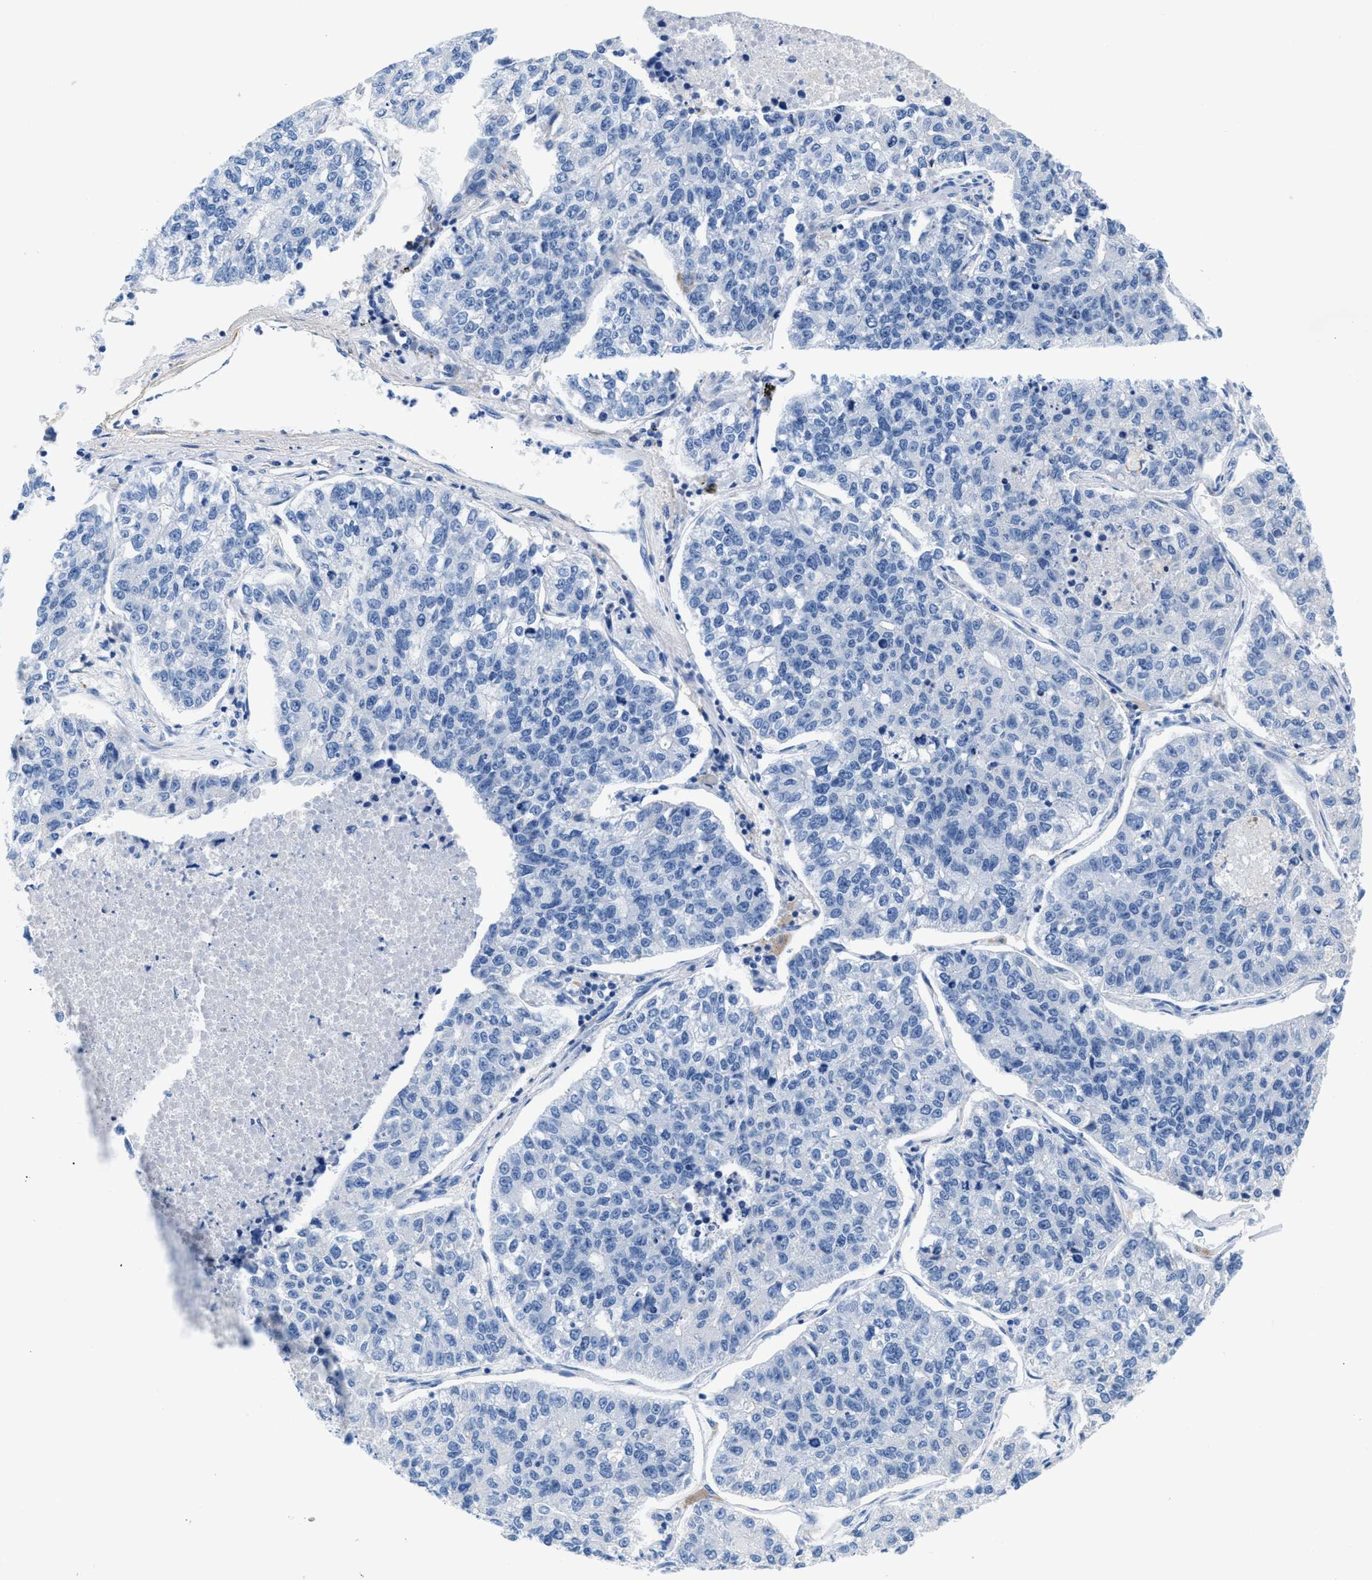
{"staining": {"intensity": "negative", "quantity": "none", "location": "none"}, "tissue": "lung cancer", "cell_type": "Tumor cells", "image_type": "cancer", "snomed": [{"axis": "morphology", "description": "Adenocarcinoma, NOS"}, {"axis": "topography", "description": "Lung"}], "caption": "This is an immunohistochemistry (IHC) photomicrograph of human lung adenocarcinoma. There is no expression in tumor cells.", "gene": "SLFN13", "patient": {"sex": "male", "age": 49}}